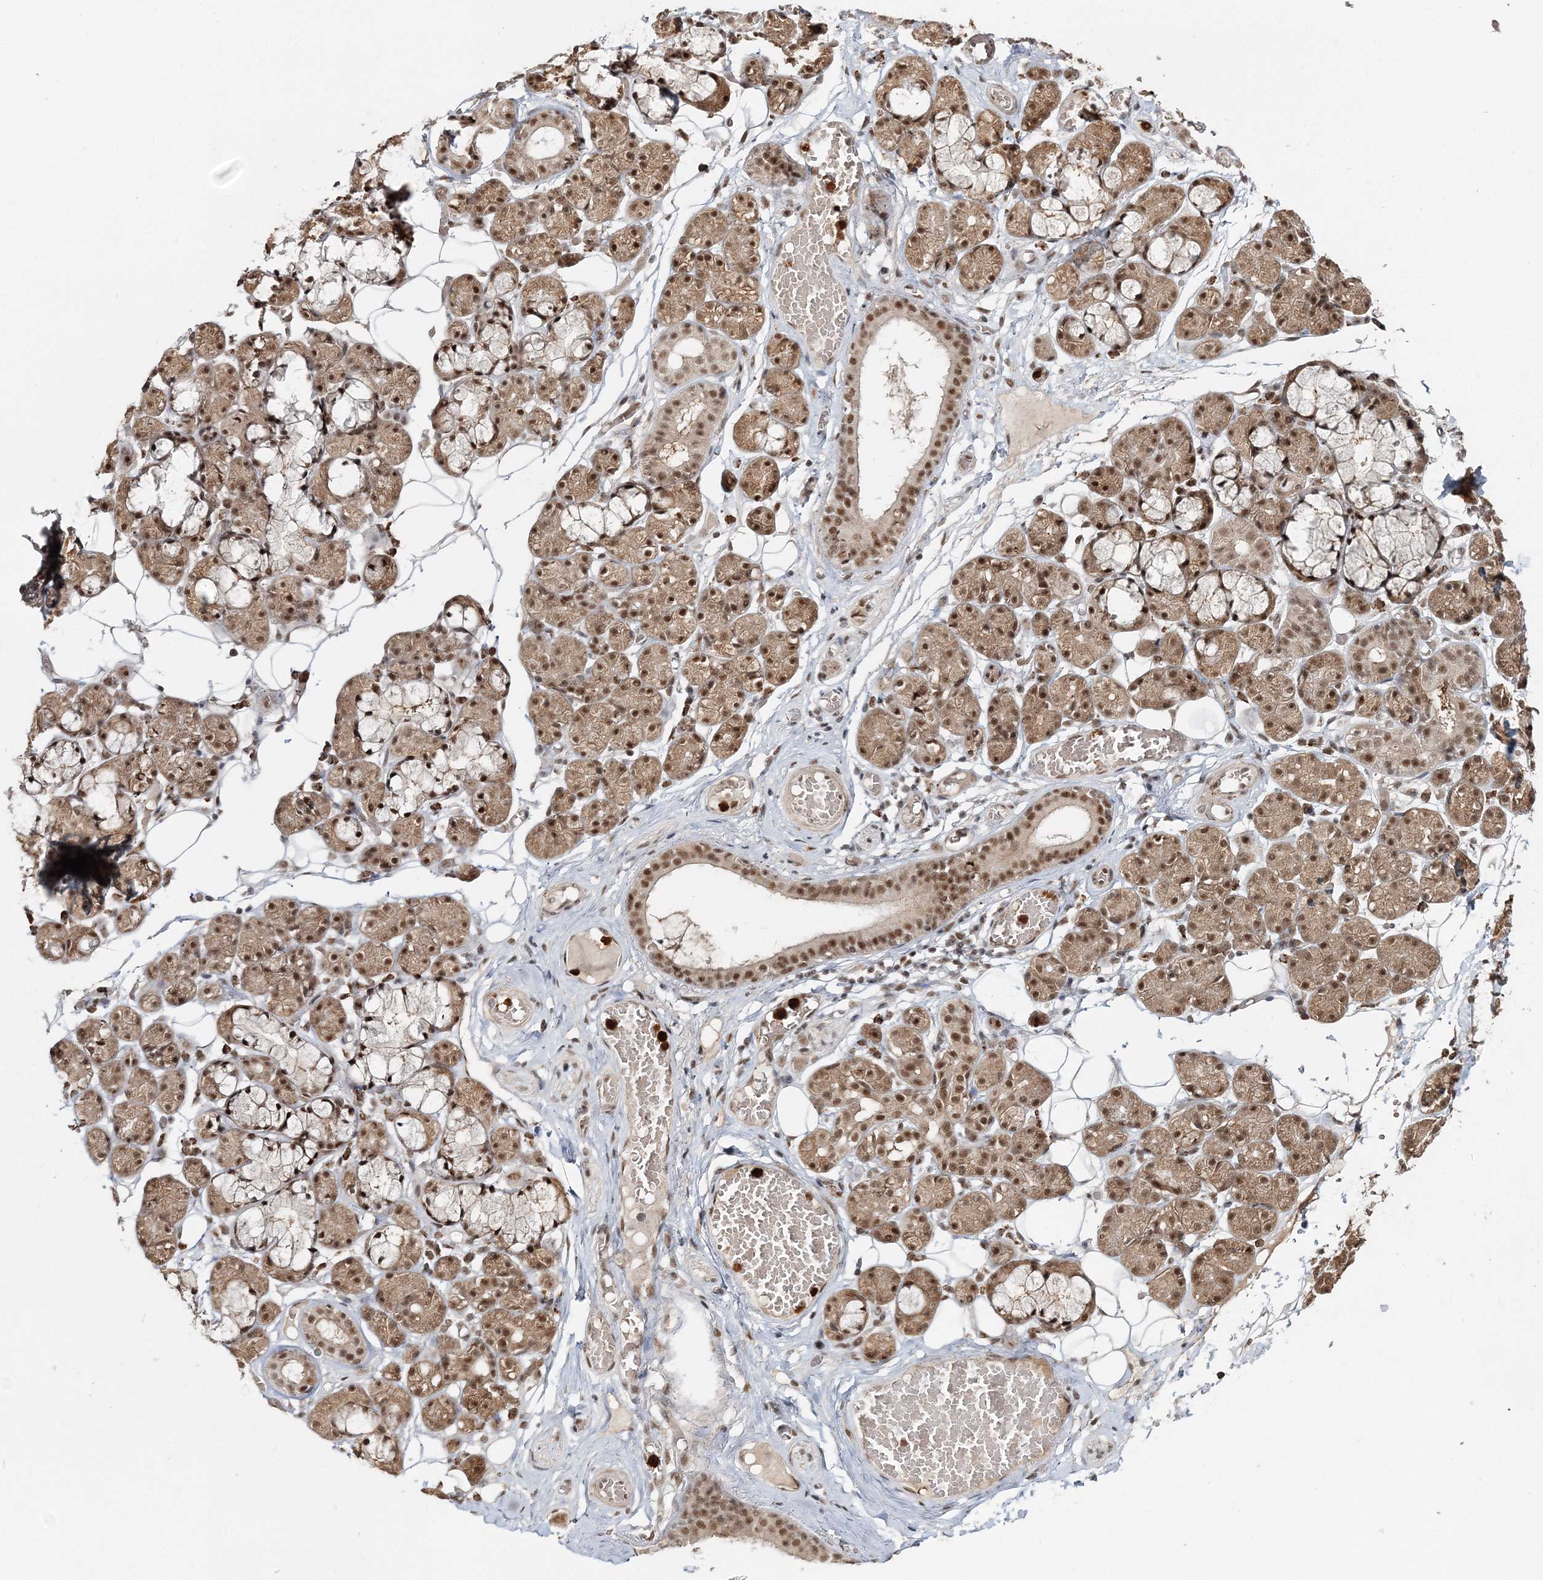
{"staining": {"intensity": "moderate", "quantity": ">75%", "location": "cytoplasmic/membranous,nuclear"}, "tissue": "salivary gland", "cell_type": "Glandular cells", "image_type": "normal", "snomed": [{"axis": "morphology", "description": "Normal tissue, NOS"}, {"axis": "topography", "description": "Salivary gland"}], "caption": "Salivary gland stained for a protein (brown) exhibits moderate cytoplasmic/membranous,nuclear positive positivity in about >75% of glandular cells.", "gene": "ENSG00000290315", "patient": {"sex": "male", "age": 63}}